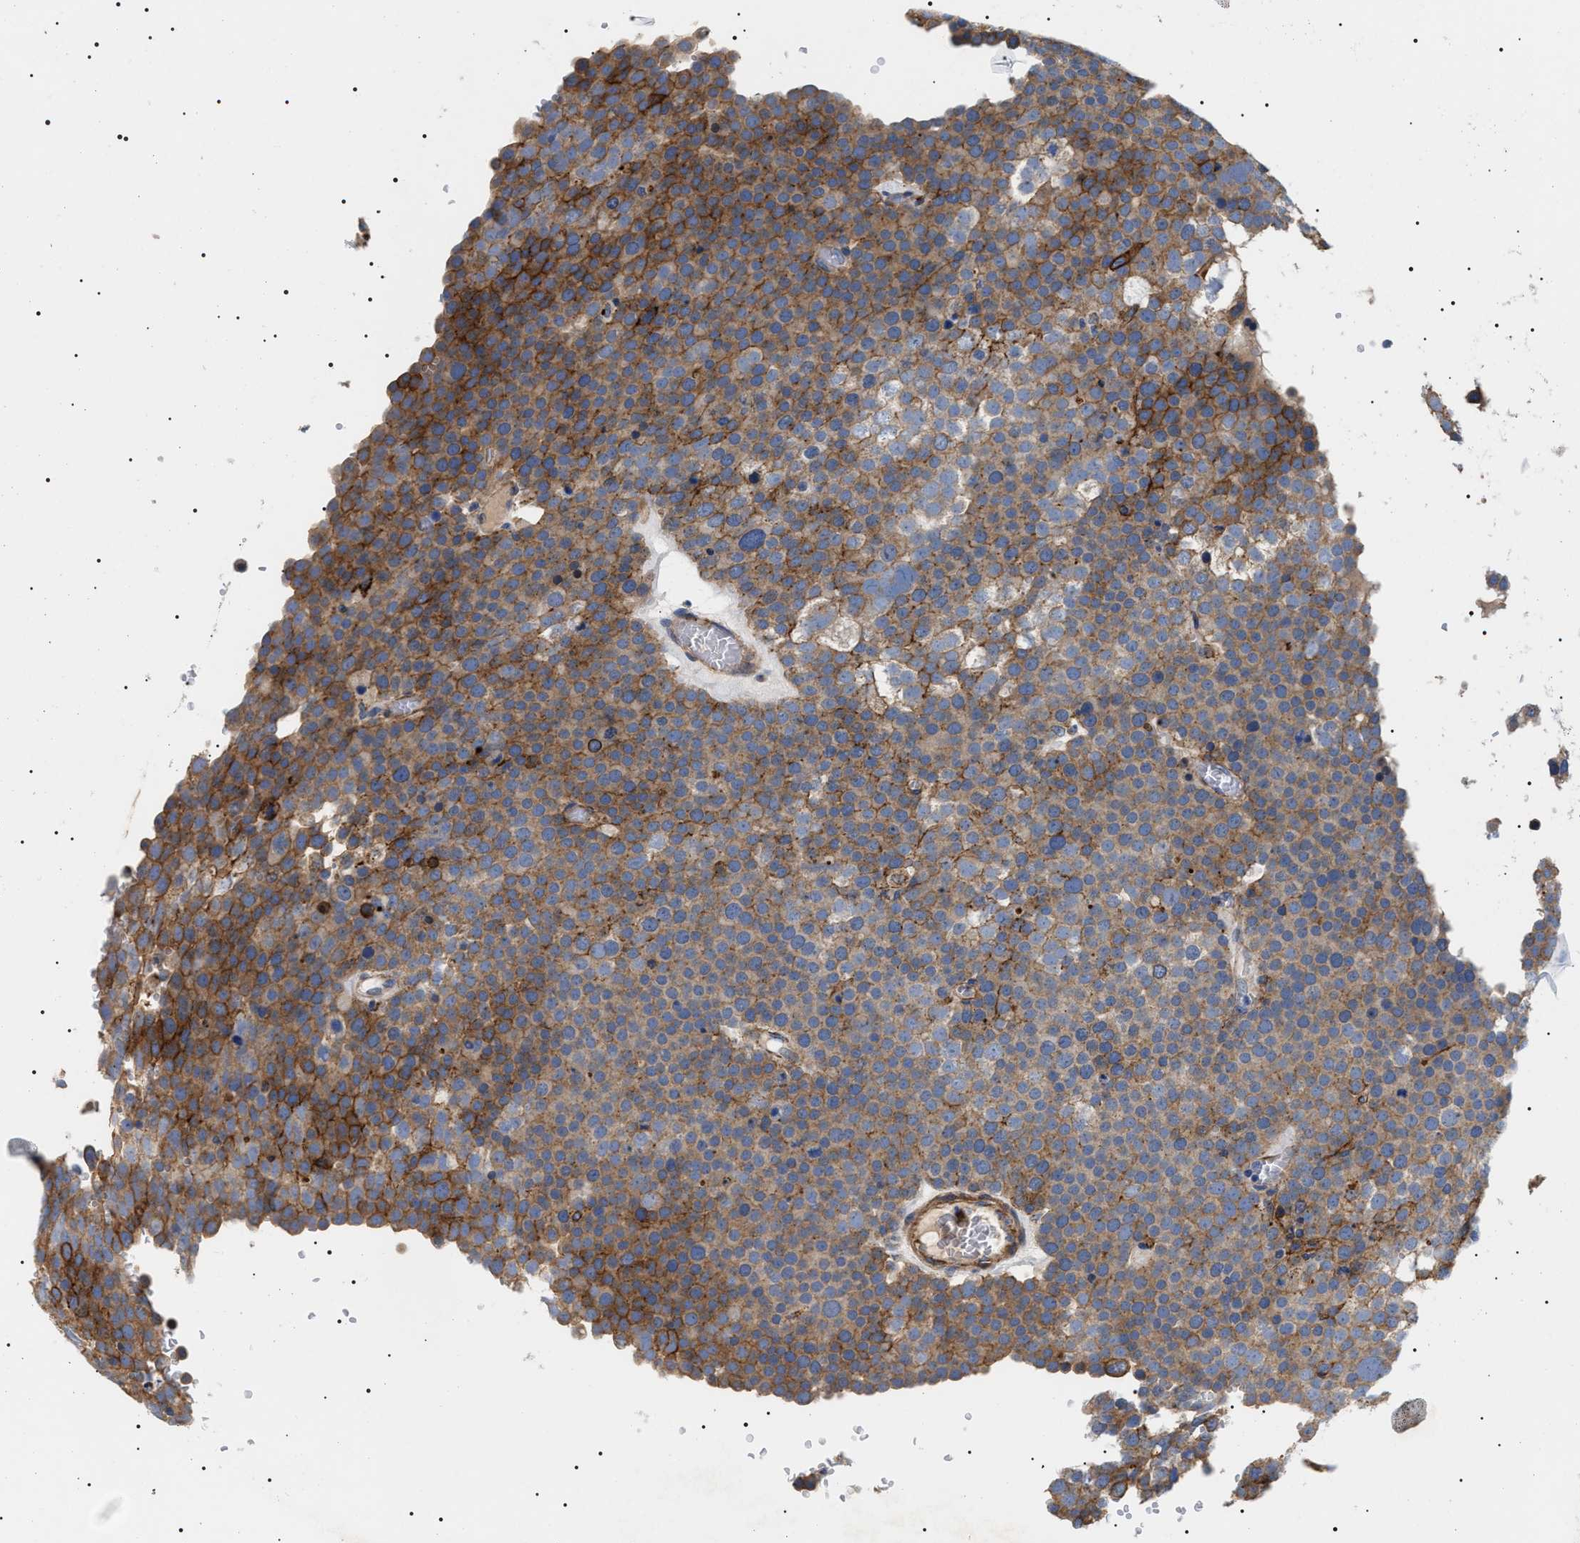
{"staining": {"intensity": "moderate", "quantity": ">75%", "location": "cytoplasmic/membranous"}, "tissue": "testis cancer", "cell_type": "Tumor cells", "image_type": "cancer", "snomed": [{"axis": "morphology", "description": "Seminoma, NOS"}, {"axis": "topography", "description": "Testis"}], "caption": "Testis seminoma stained with a protein marker exhibits moderate staining in tumor cells.", "gene": "TMEM222", "patient": {"sex": "male", "age": 71}}